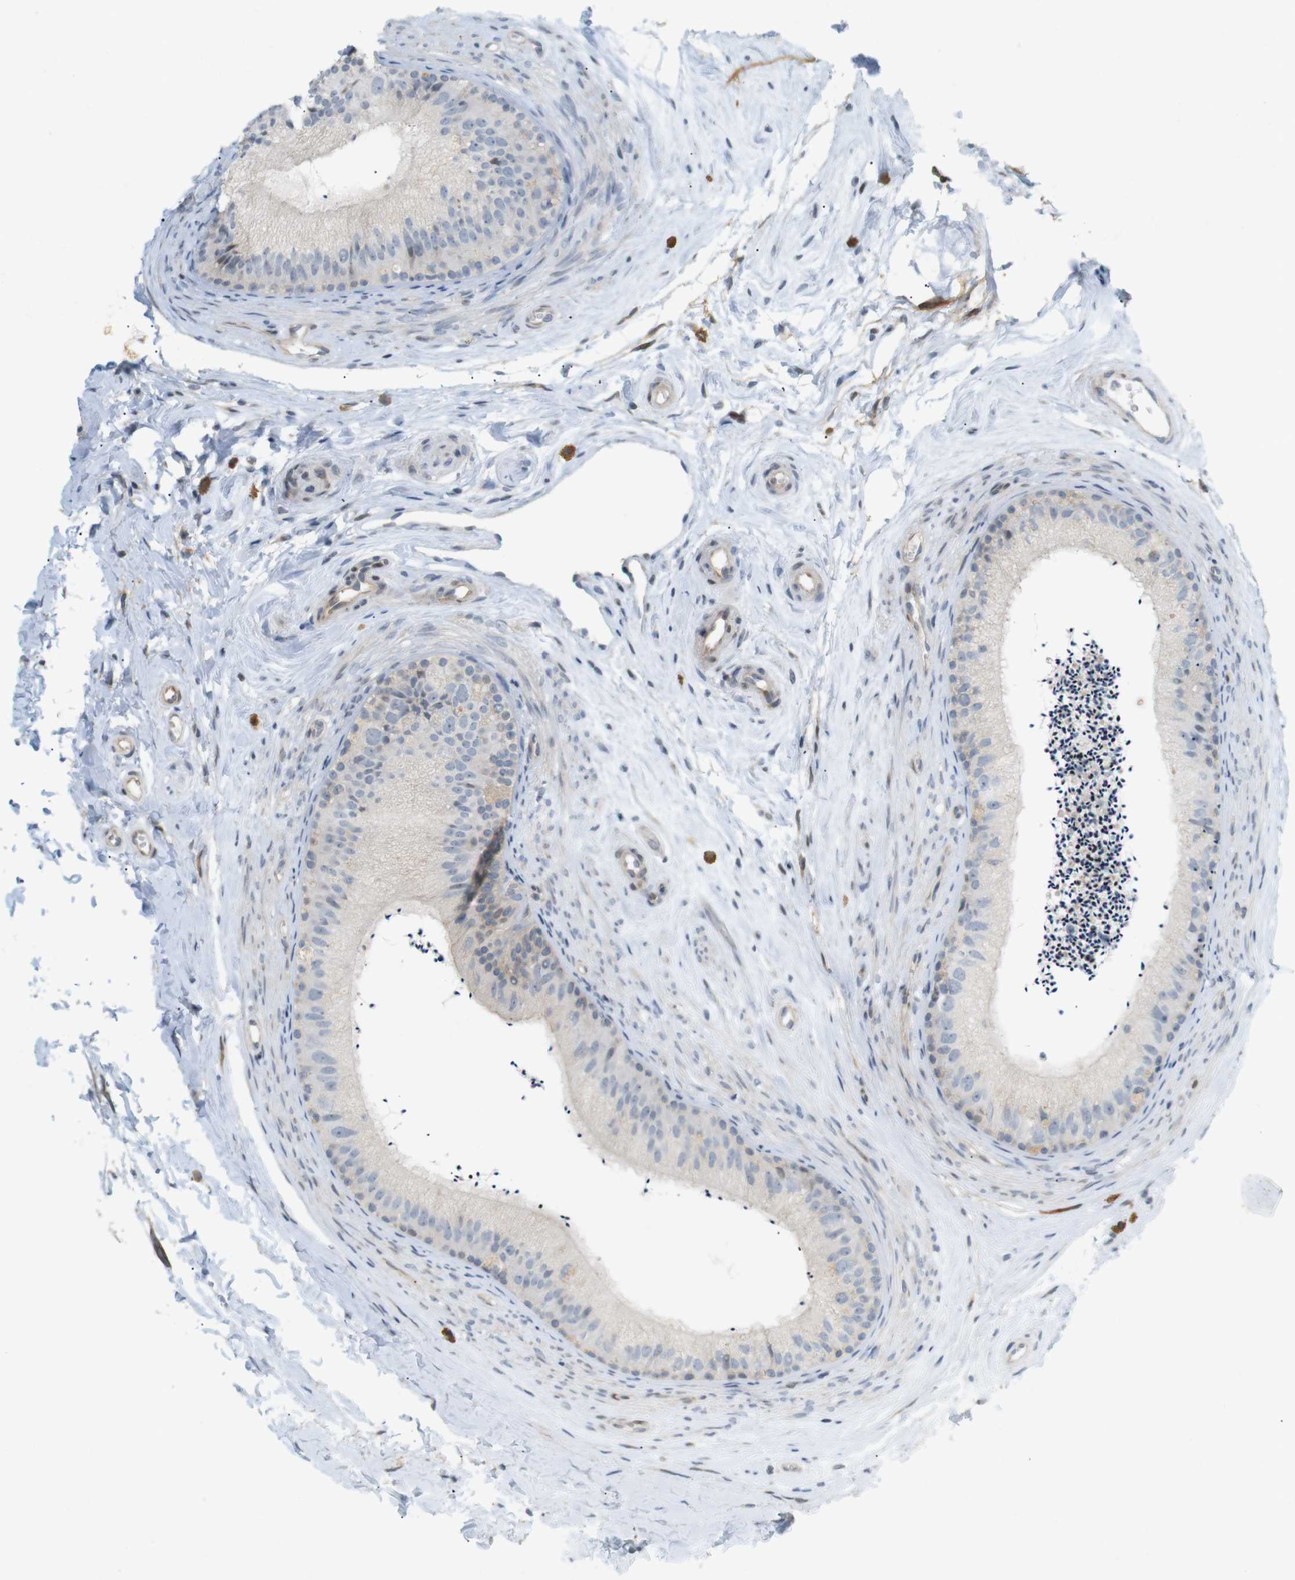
{"staining": {"intensity": "weak", "quantity": "25%-75%", "location": "cytoplasmic/membranous"}, "tissue": "epididymis", "cell_type": "Glandular cells", "image_type": "normal", "snomed": [{"axis": "morphology", "description": "Normal tissue, NOS"}, {"axis": "topography", "description": "Epididymis"}], "caption": "Immunohistochemistry (IHC) image of normal epididymis: epididymis stained using immunohistochemistry reveals low levels of weak protein expression localized specifically in the cytoplasmic/membranous of glandular cells, appearing as a cytoplasmic/membranous brown color.", "gene": "PPP1R14A", "patient": {"sex": "male", "age": 56}}